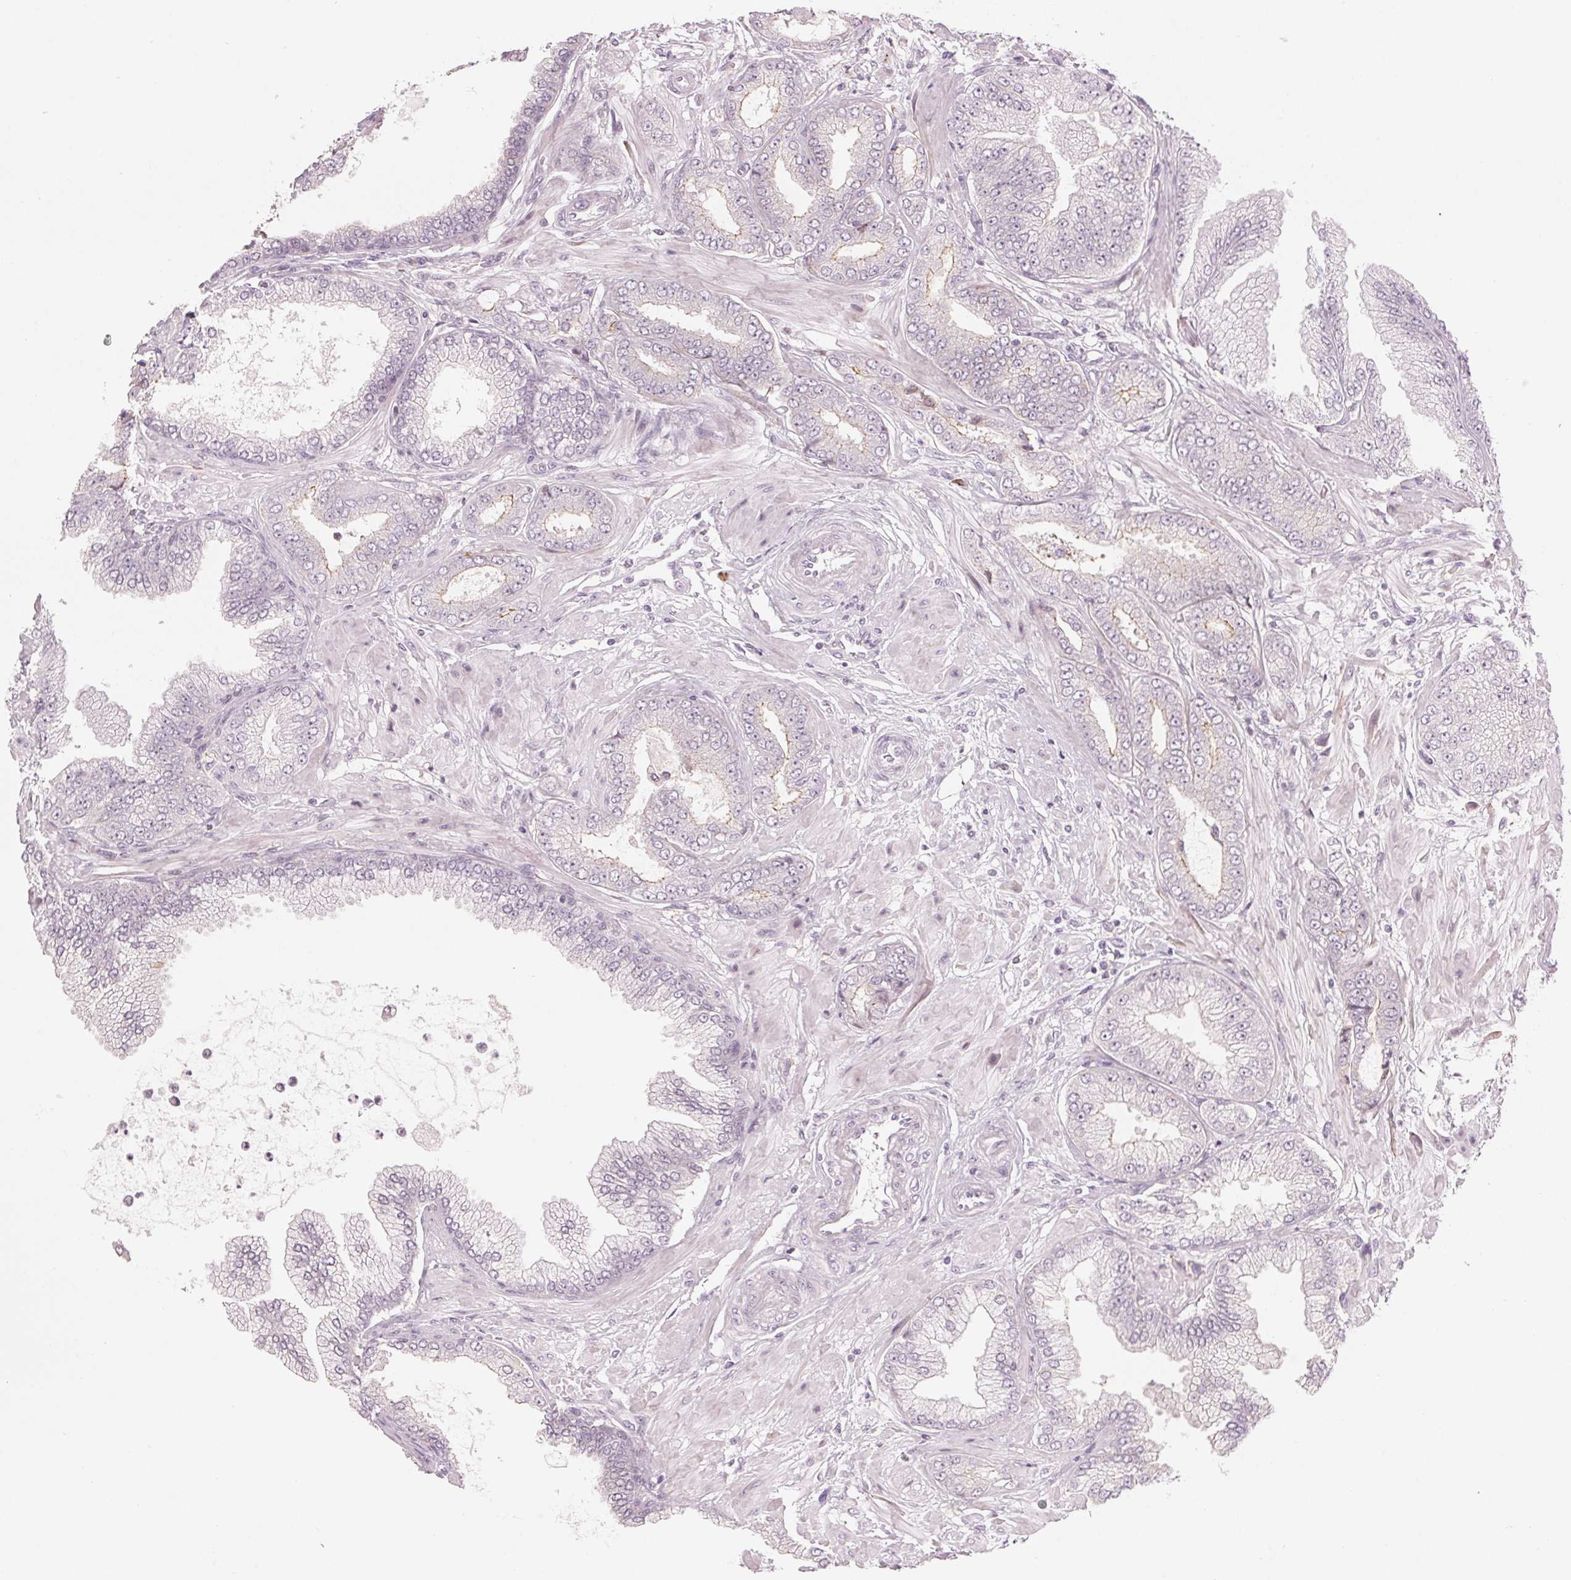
{"staining": {"intensity": "negative", "quantity": "none", "location": "none"}, "tissue": "prostate cancer", "cell_type": "Tumor cells", "image_type": "cancer", "snomed": [{"axis": "morphology", "description": "Adenocarcinoma, Low grade"}, {"axis": "topography", "description": "Prostate"}], "caption": "IHC of human prostate low-grade adenocarcinoma exhibits no staining in tumor cells.", "gene": "TMED6", "patient": {"sex": "male", "age": 55}}